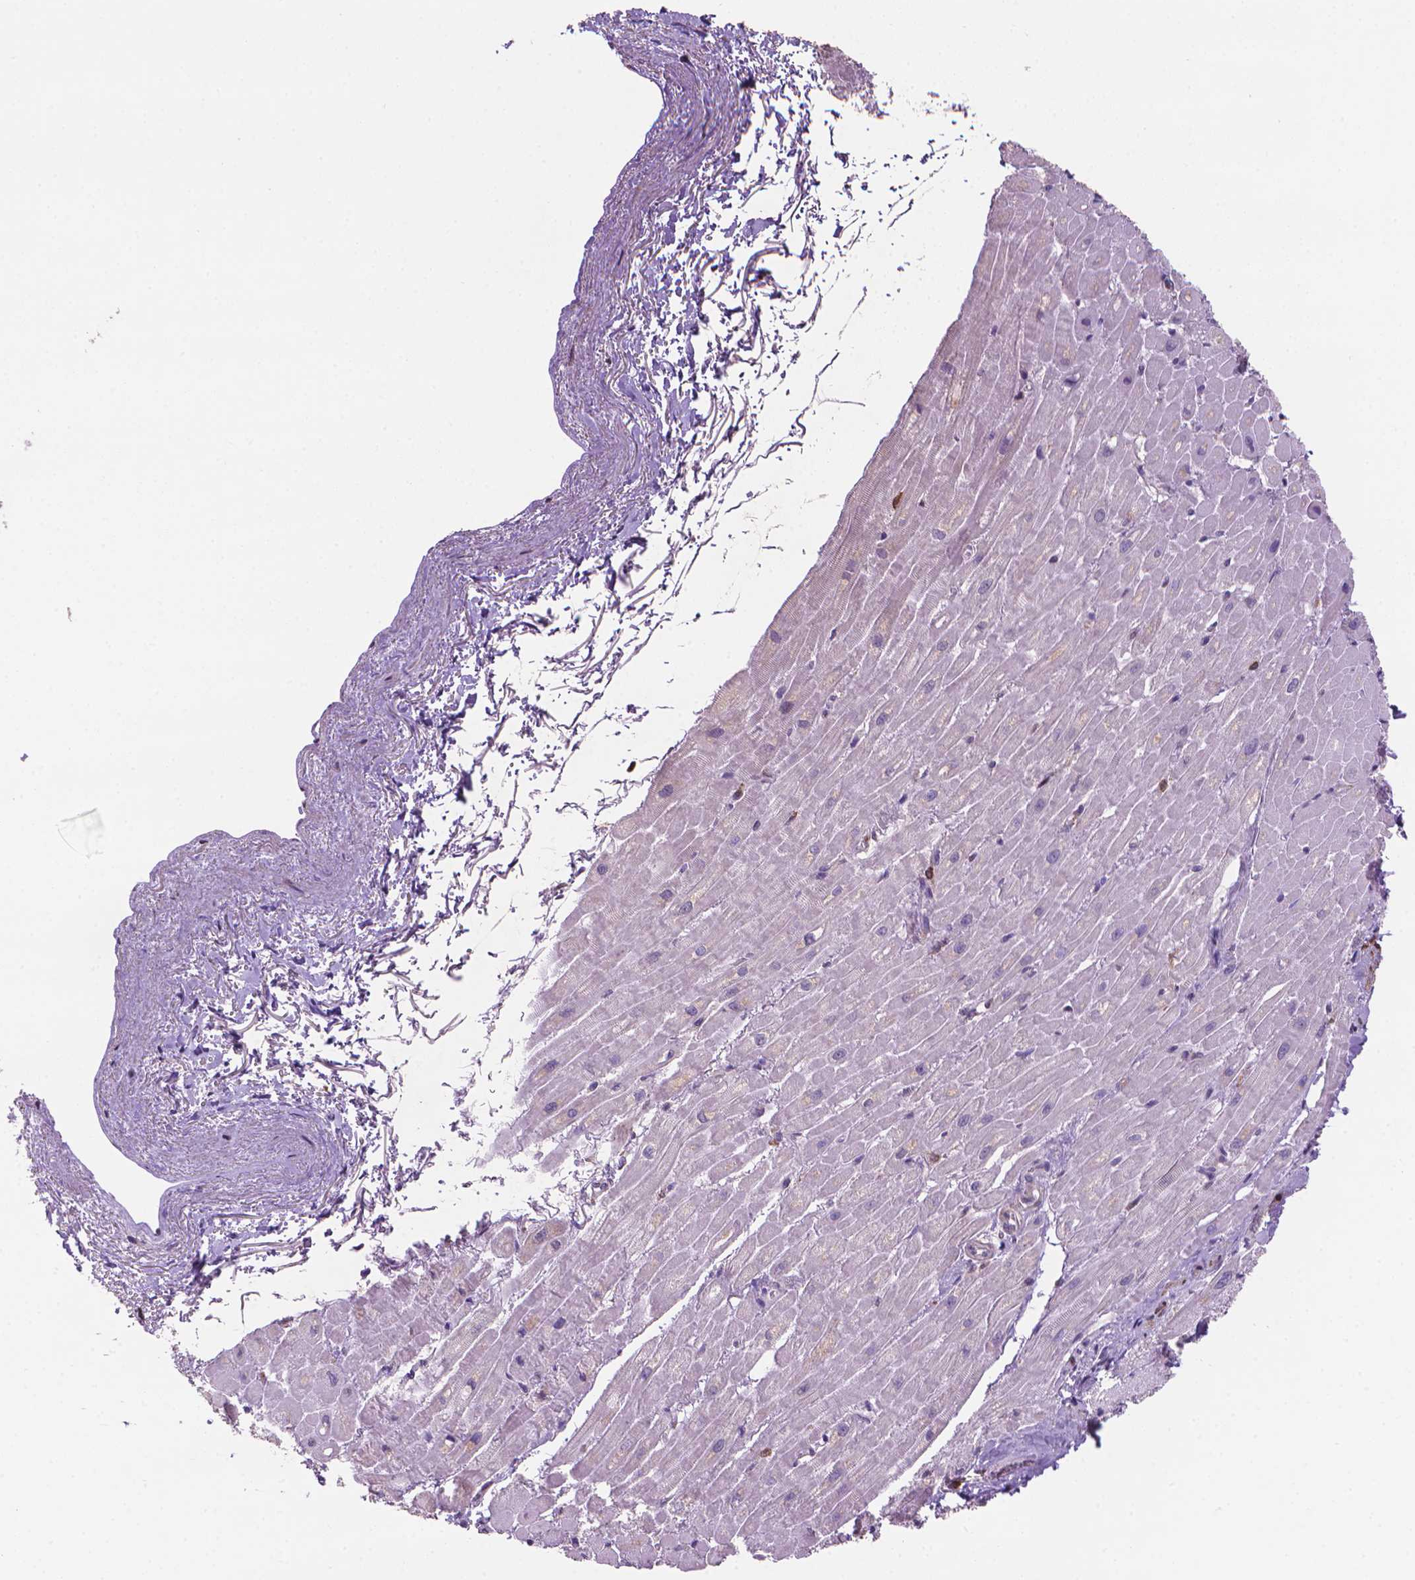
{"staining": {"intensity": "negative", "quantity": "none", "location": "none"}, "tissue": "heart muscle", "cell_type": "Cardiomyocytes", "image_type": "normal", "snomed": [{"axis": "morphology", "description": "Normal tissue, NOS"}, {"axis": "topography", "description": "Heart"}], "caption": "Heart muscle was stained to show a protein in brown. There is no significant positivity in cardiomyocytes.", "gene": "BCL2", "patient": {"sex": "male", "age": 62}}